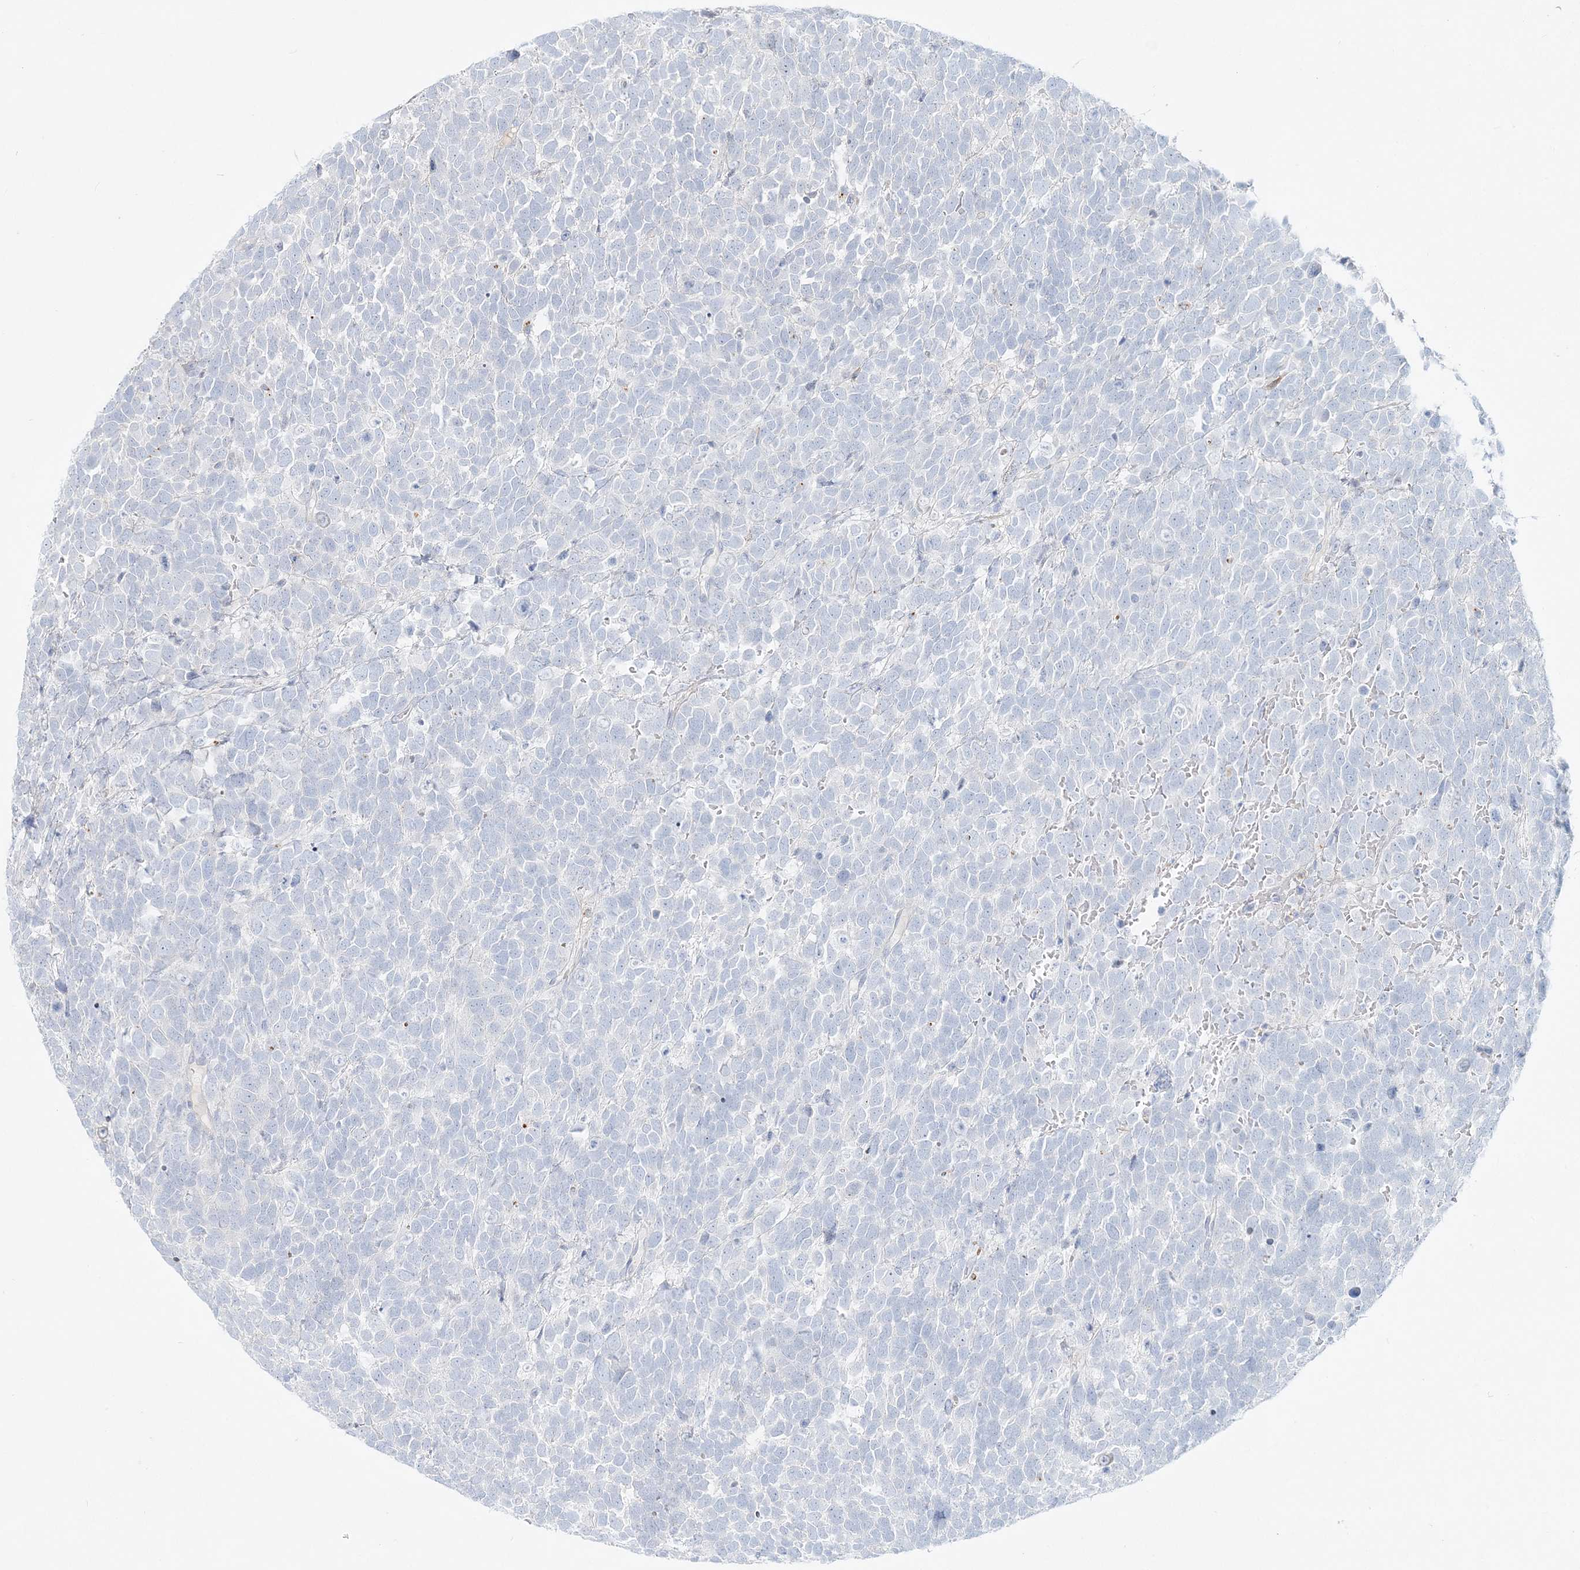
{"staining": {"intensity": "negative", "quantity": "none", "location": "none"}, "tissue": "urothelial cancer", "cell_type": "Tumor cells", "image_type": "cancer", "snomed": [{"axis": "morphology", "description": "Urothelial carcinoma, High grade"}, {"axis": "topography", "description": "Urinary bladder"}], "caption": "The IHC image has no significant expression in tumor cells of urothelial carcinoma (high-grade) tissue. (DAB (3,3'-diaminobenzidine) IHC, high magnification).", "gene": "DNAH5", "patient": {"sex": "female", "age": 82}}